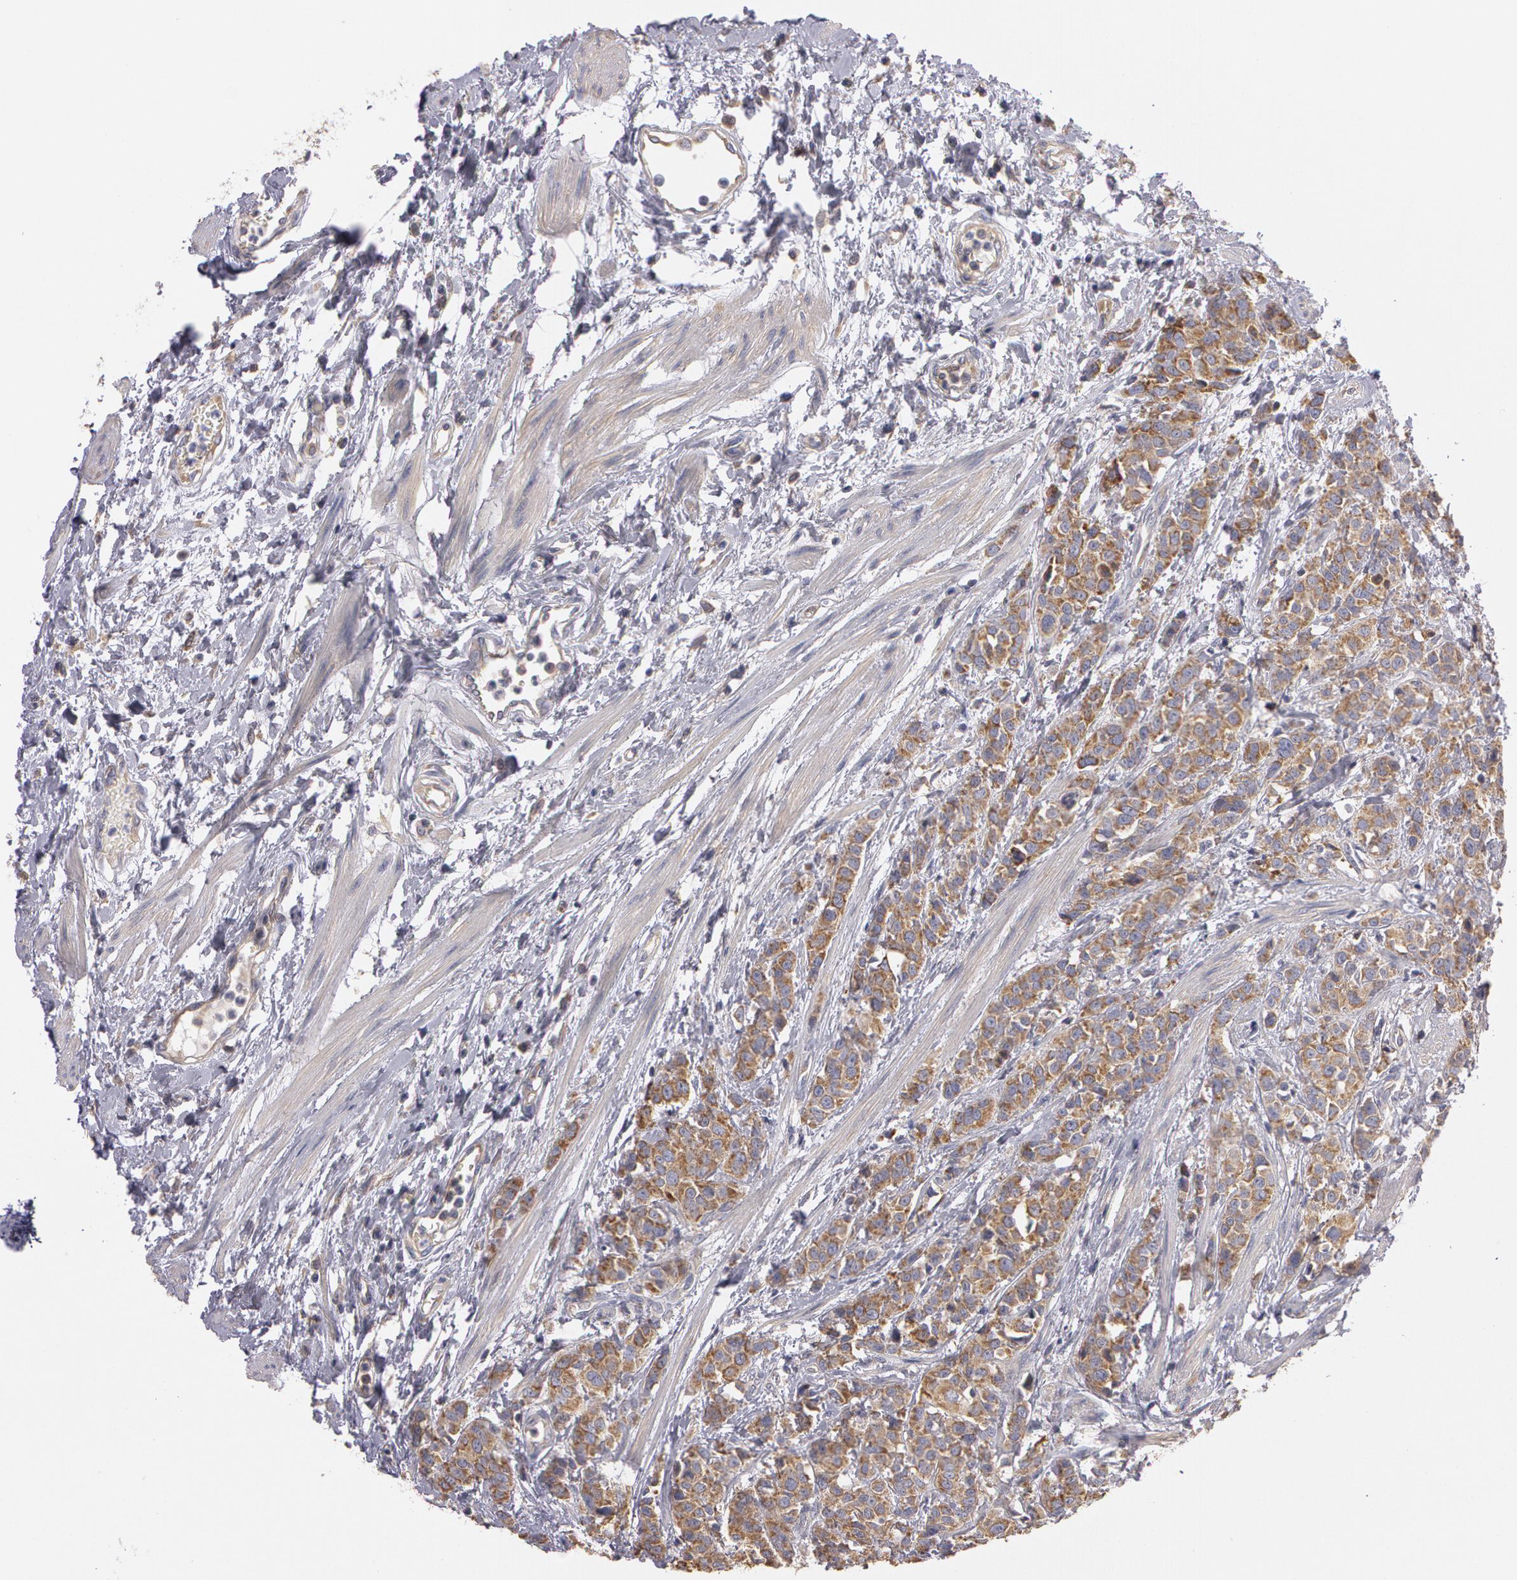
{"staining": {"intensity": "moderate", "quantity": ">75%", "location": "cytoplasmic/membranous"}, "tissue": "urothelial cancer", "cell_type": "Tumor cells", "image_type": "cancer", "snomed": [{"axis": "morphology", "description": "Urothelial carcinoma, High grade"}, {"axis": "topography", "description": "Urinary bladder"}], "caption": "A high-resolution histopathology image shows immunohistochemistry (IHC) staining of urothelial cancer, which displays moderate cytoplasmic/membranous positivity in approximately >75% of tumor cells. (DAB IHC with brightfield microscopy, high magnification).", "gene": "NEK9", "patient": {"sex": "male", "age": 56}}